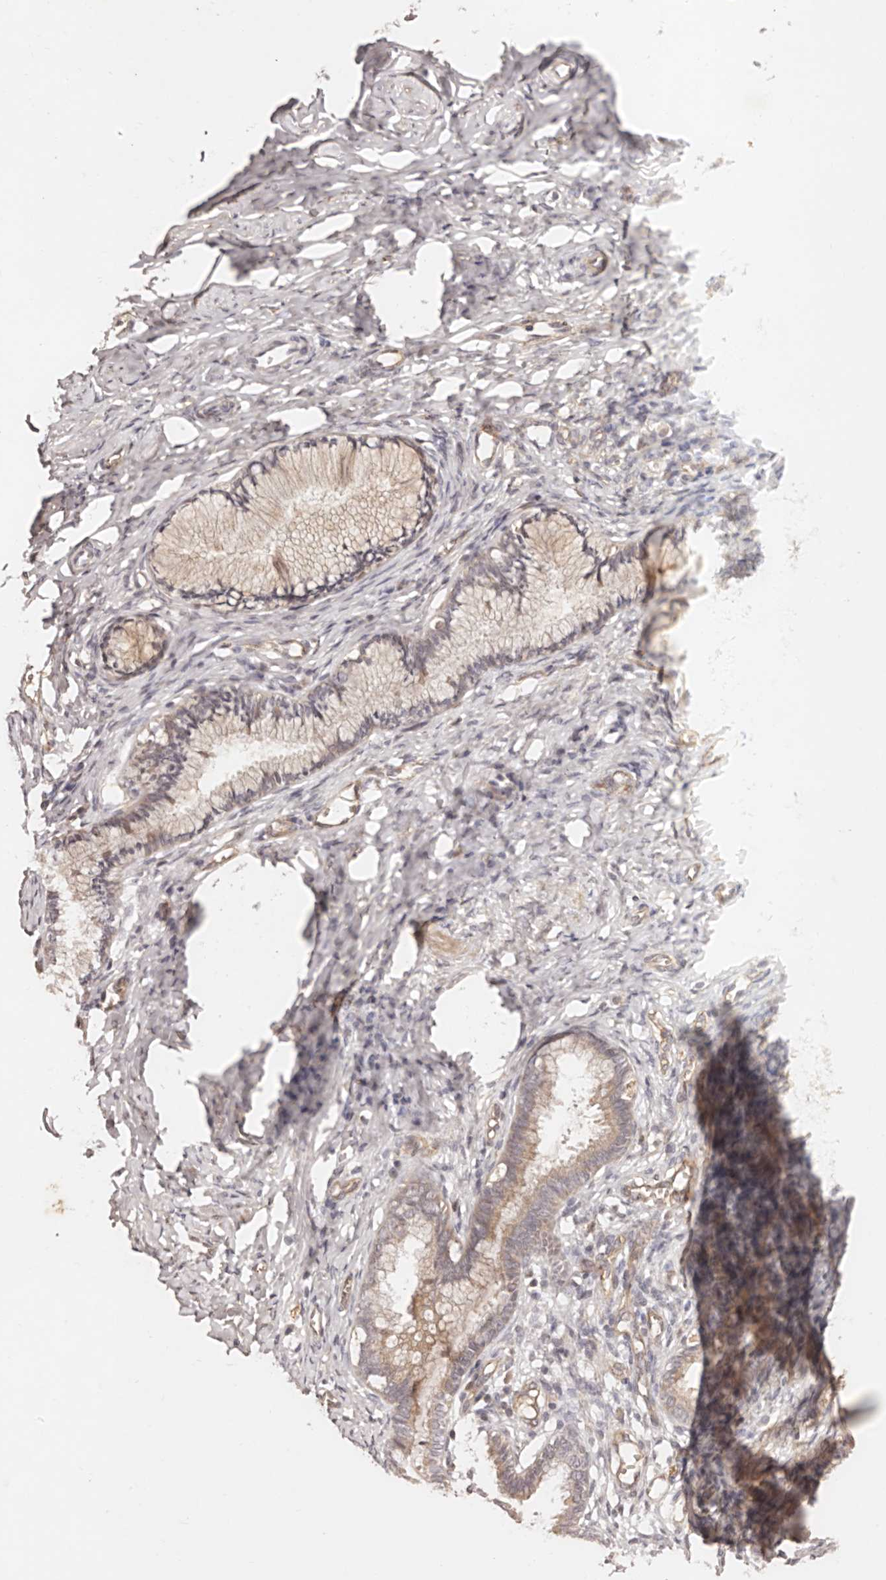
{"staining": {"intensity": "weak", "quantity": "25%-75%", "location": "cytoplasmic/membranous"}, "tissue": "cervix", "cell_type": "Glandular cells", "image_type": "normal", "snomed": [{"axis": "morphology", "description": "Normal tissue, NOS"}, {"axis": "topography", "description": "Cervix"}], "caption": "Immunohistochemistry (DAB) staining of normal cervix exhibits weak cytoplasmic/membranous protein staining in about 25%-75% of glandular cells. (DAB IHC, brown staining for protein, blue staining for nuclei).", "gene": "CCL14", "patient": {"sex": "female", "age": 27}}